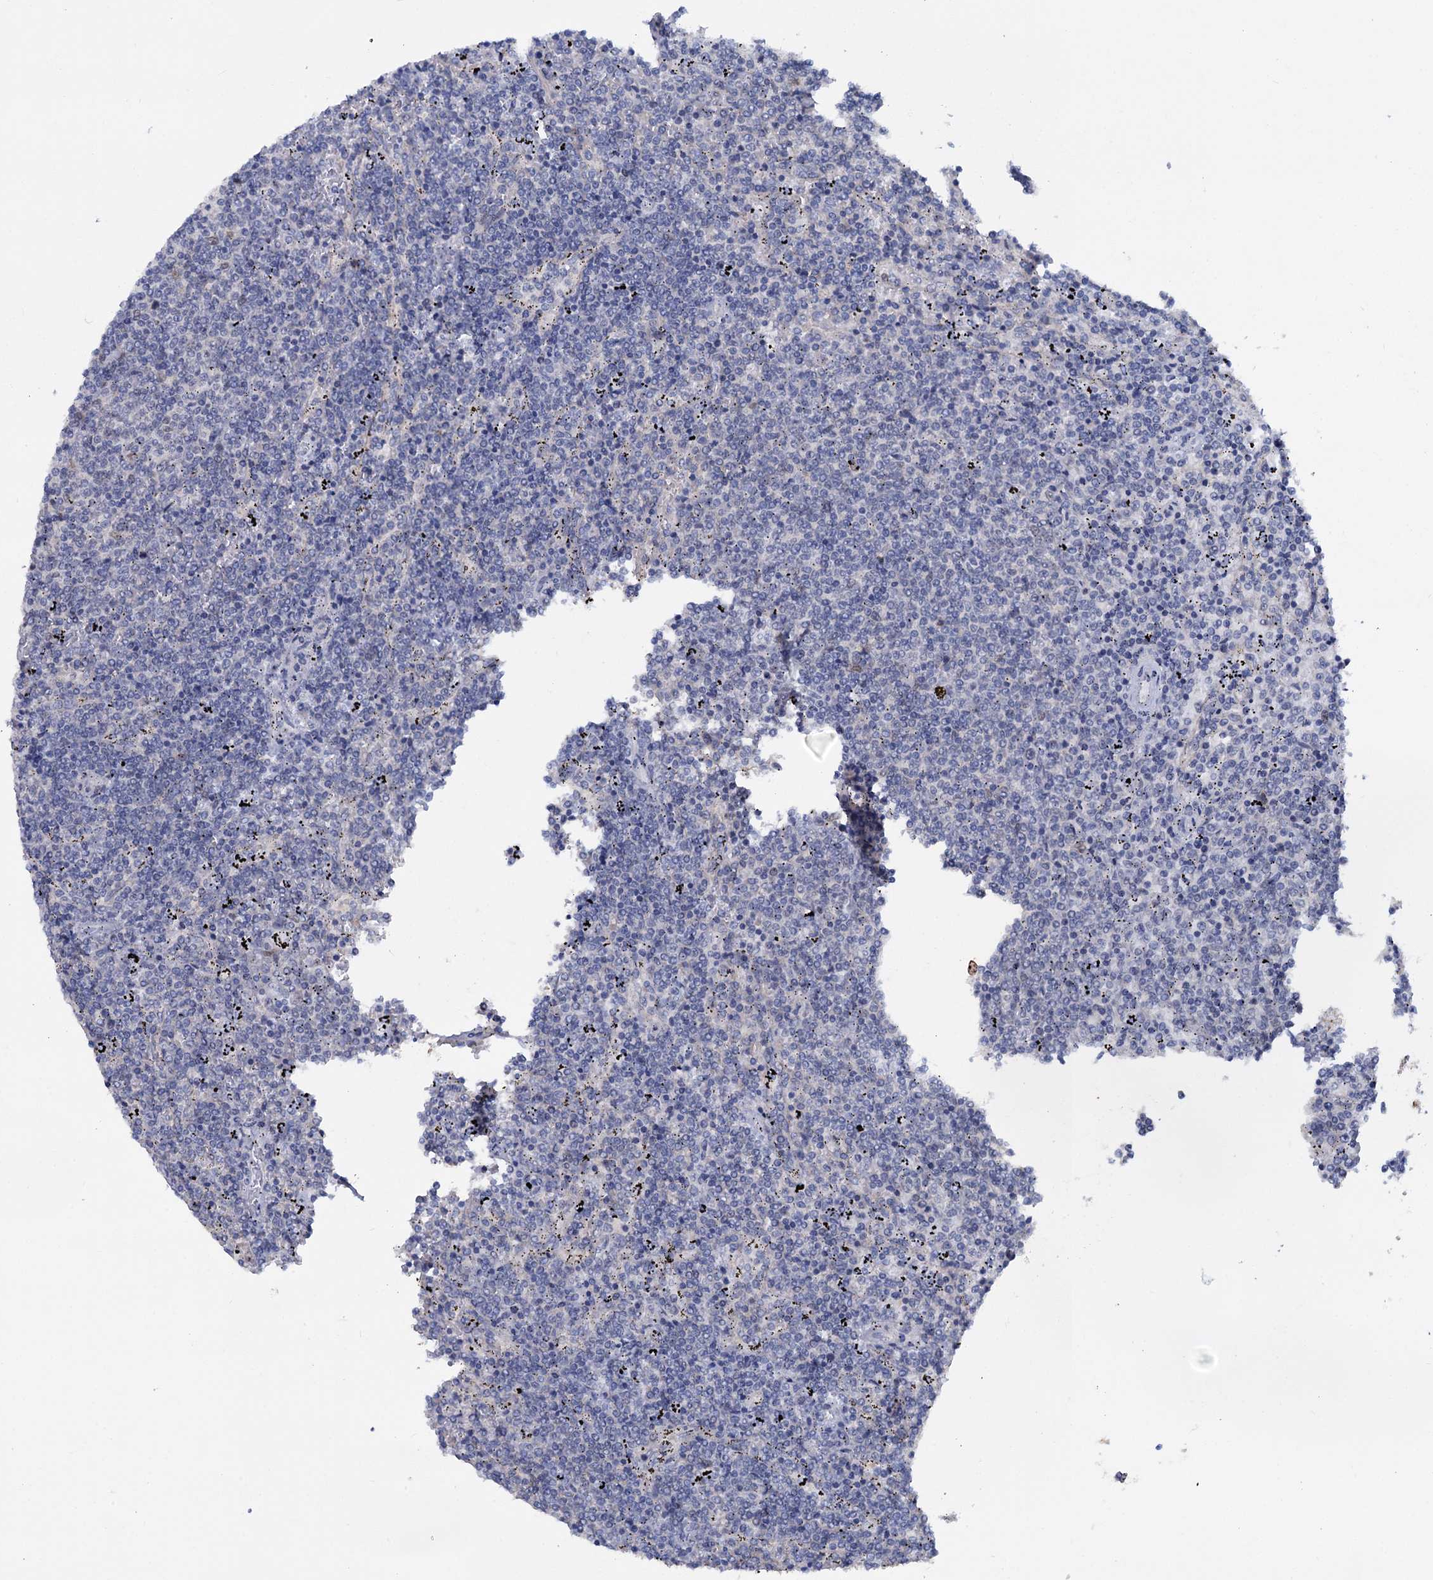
{"staining": {"intensity": "negative", "quantity": "none", "location": "none"}, "tissue": "lymphoma", "cell_type": "Tumor cells", "image_type": "cancer", "snomed": [{"axis": "morphology", "description": "Malignant lymphoma, non-Hodgkin's type, Low grade"}, {"axis": "topography", "description": "Spleen"}], "caption": "A histopathology image of lymphoma stained for a protein exhibits no brown staining in tumor cells.", "gene": "FAM111B", "patient": {"sex": "female", "age": 50}}